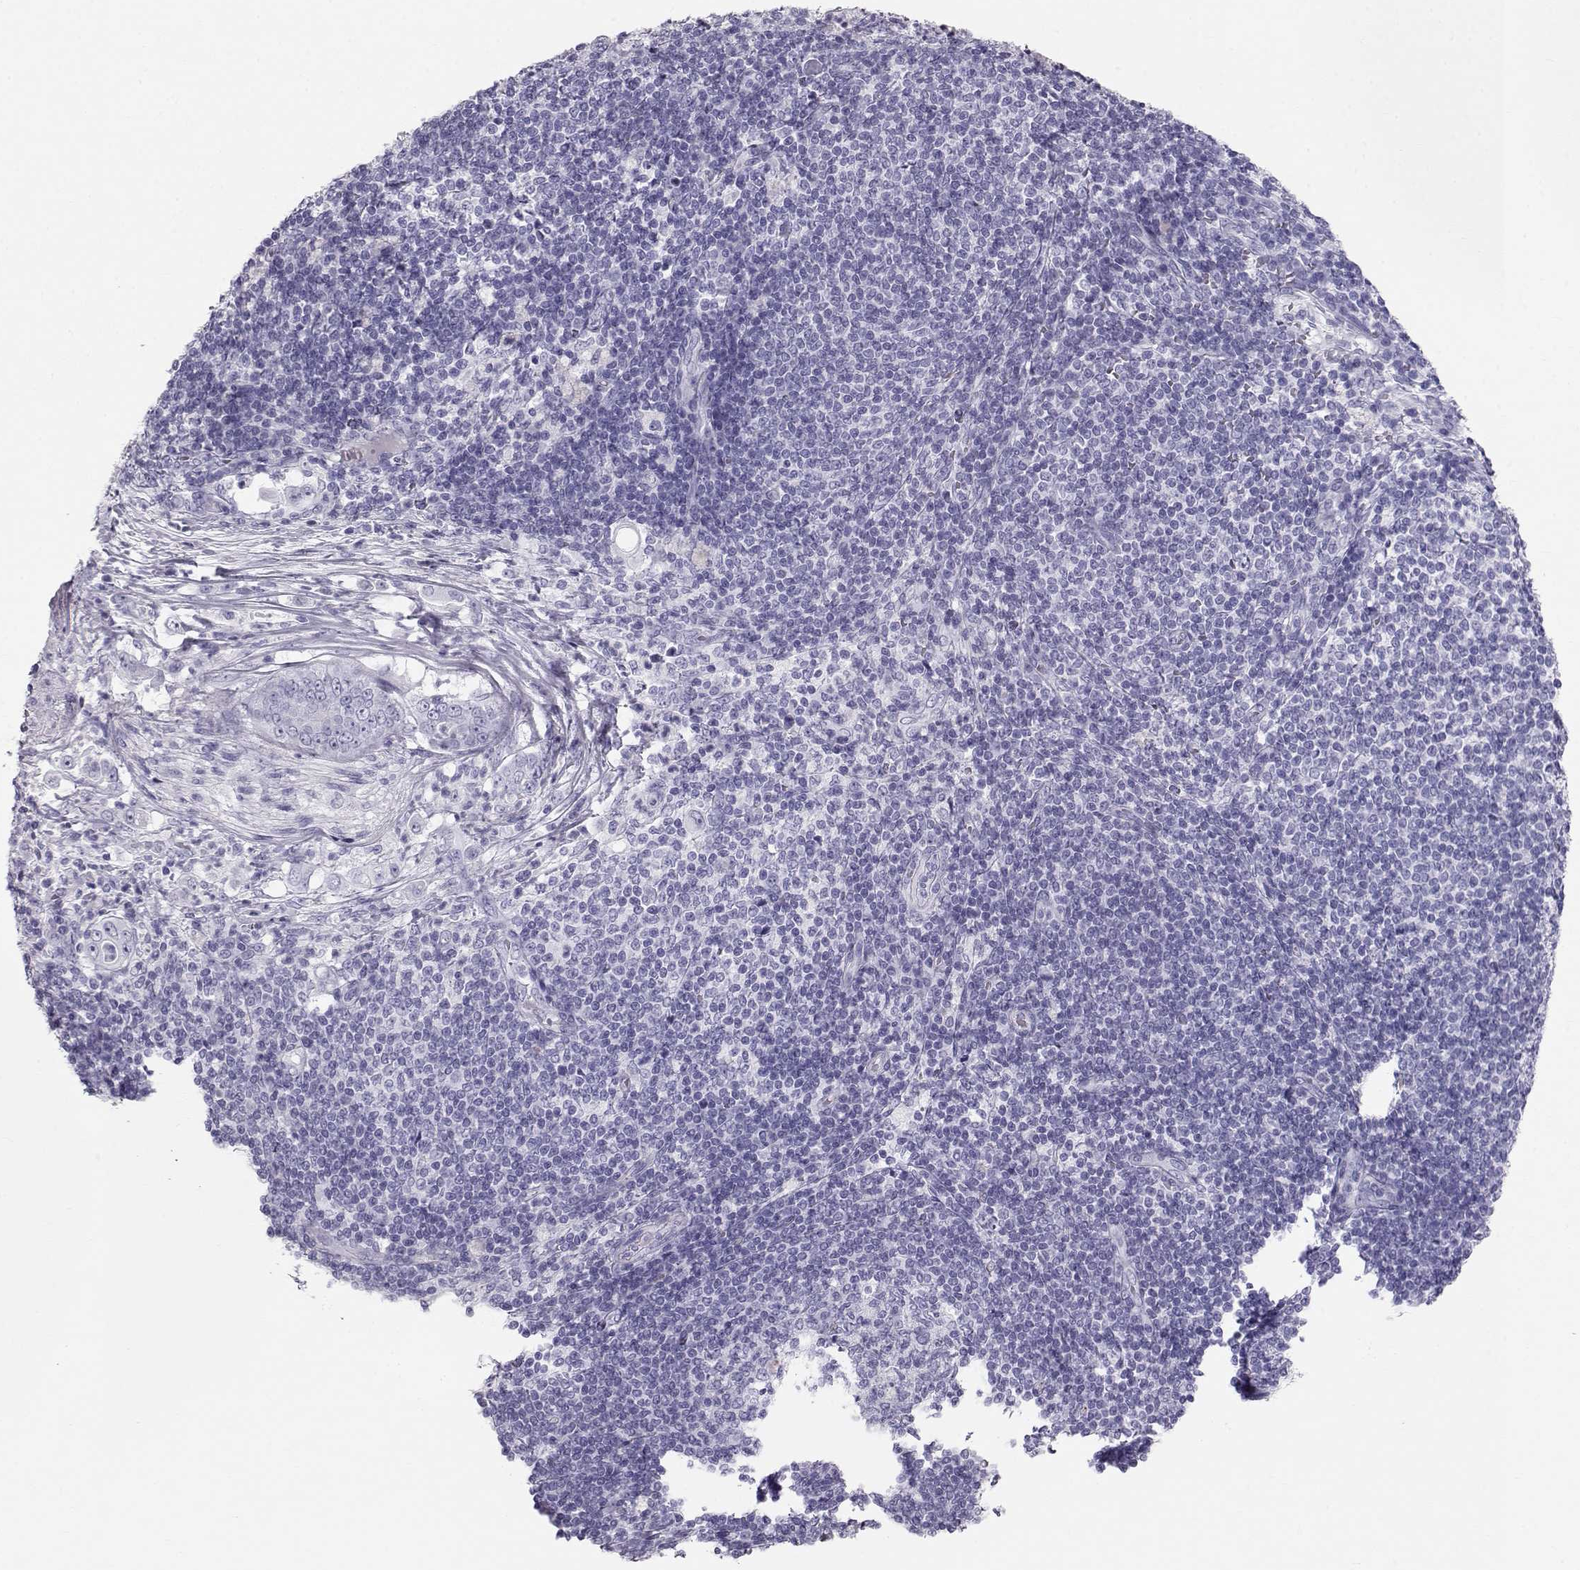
{"staining": {"intensity": "negative", "quantity": "none", "location": "none"}, "tissue": "pancreatic cancer", "cell_type": "Tumor cells", "image_type": "cancer", "snomed": [{"axis": "morphology", "description": "Adenocarcinoma, NOS"}, {"axis": "topography", "description": "Pancreas"}], "caption": "Immunohistochemistry image of neoplastic tissue: pancreatic adenocarcinoma stained with DAB (3,3'-diaminobenzidine) reveals no significant protein expression in tumor cells. Brightfield microscopy of IHC stained with DAB (3,3'-diaminobenzidine) (brown) and hematoxylin (blue), captured at high magnification.", "gene": "RD3", "patient": {"sex": "male", "age": 71}}